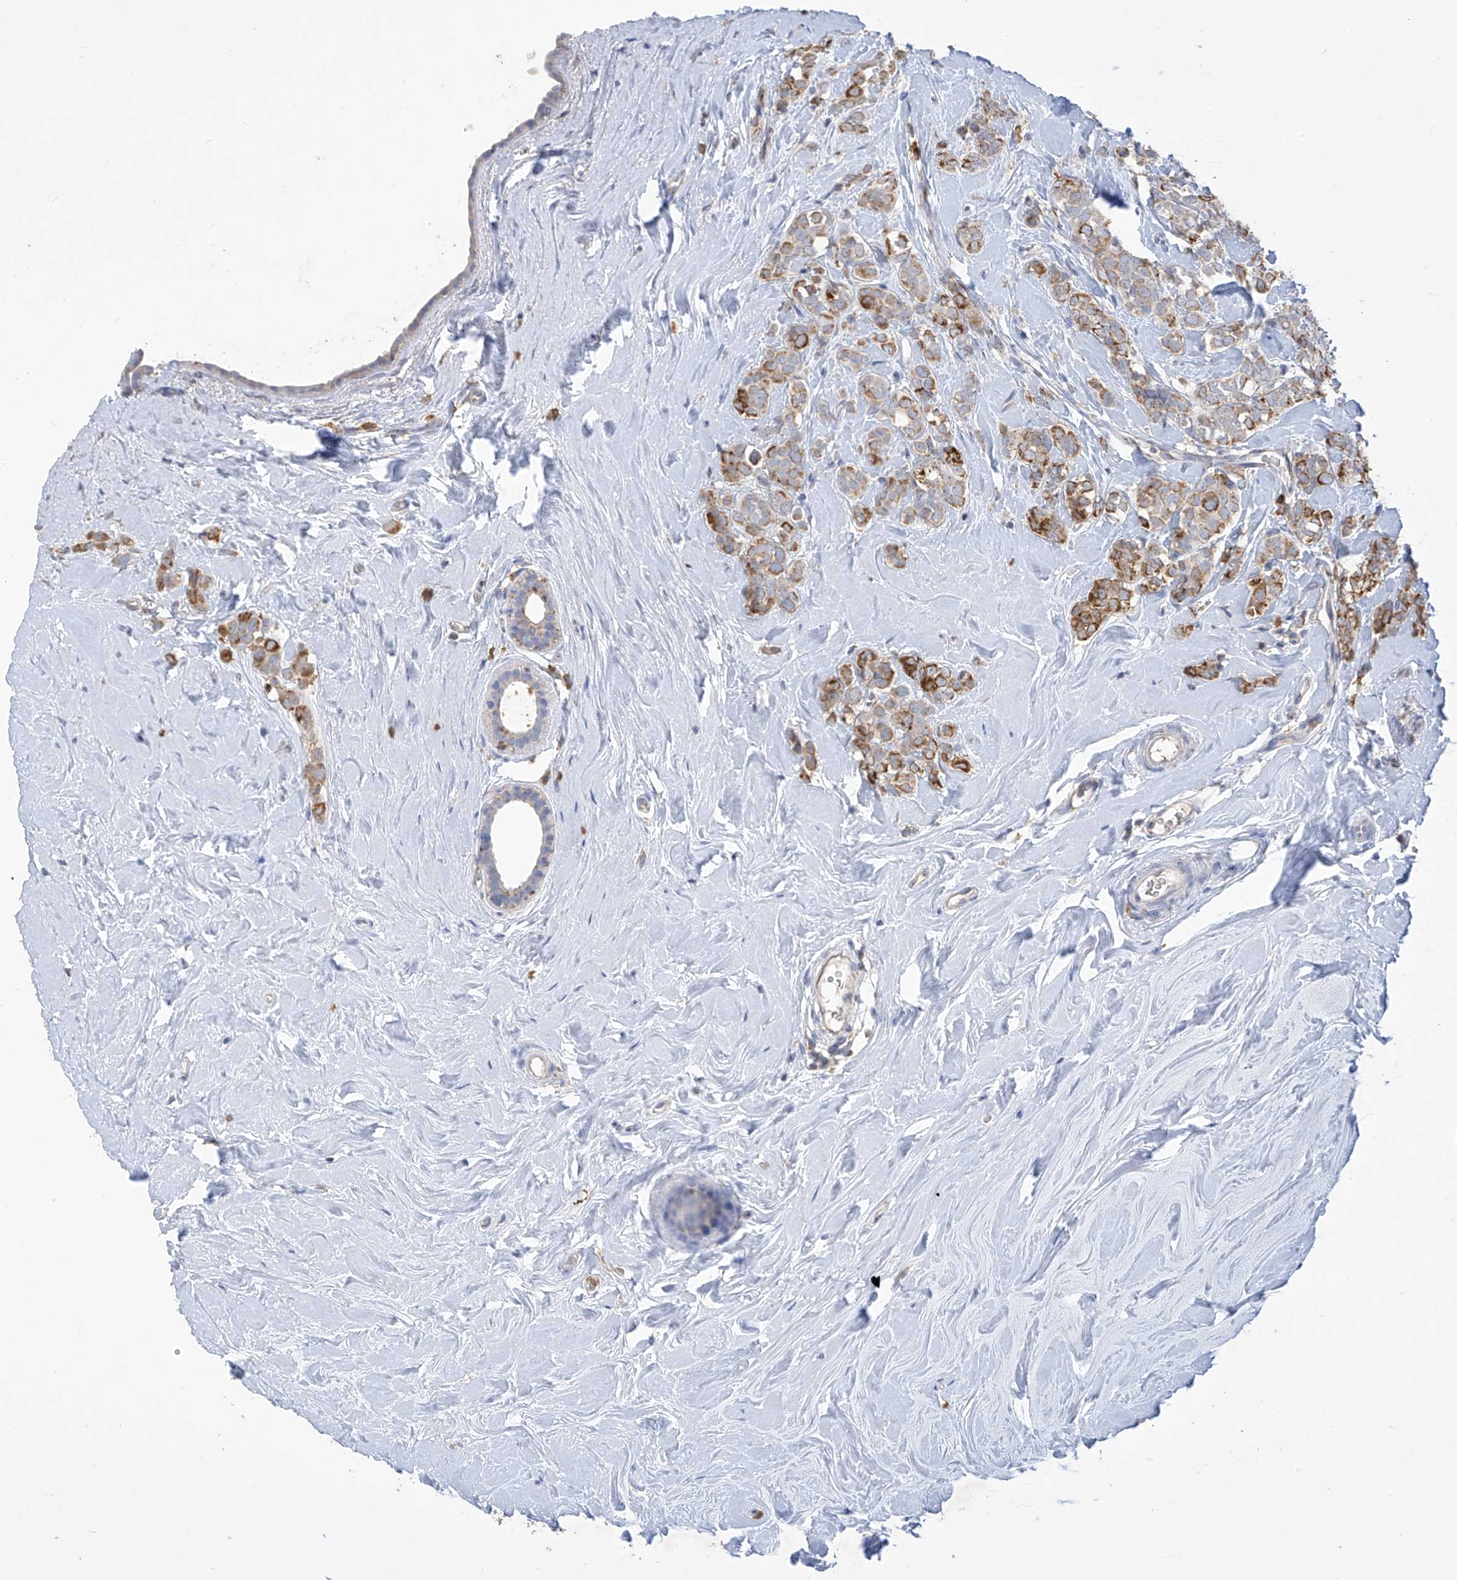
{"staining": {"intensity": "moderate", "quantity": ">75%", "location": "cytoplasmic/membranous"}, "tissue": "breast cancer", "cell_type": "Tumor cells", "image_type": "cancer", "snomed": [{"axis": "morphology", "description": "Lobular carcinoma"}, {"axis": "topography", "description": "Breast"}], "caption": "High-magnification brightfield microscopy of breast lobular carcinoma stained with DAB (brown) and counterstained with hematoxylin (blue). tumor cells exhibit moderate cytoplasmic/membranous staining is present in about>75% of cells. (DAB (3,3'-diaminobenzidine) = brown stain, brightfield microscopy at high magnification).", "gene": "OGT", "patient": {"sex": "female", "age": 47}}